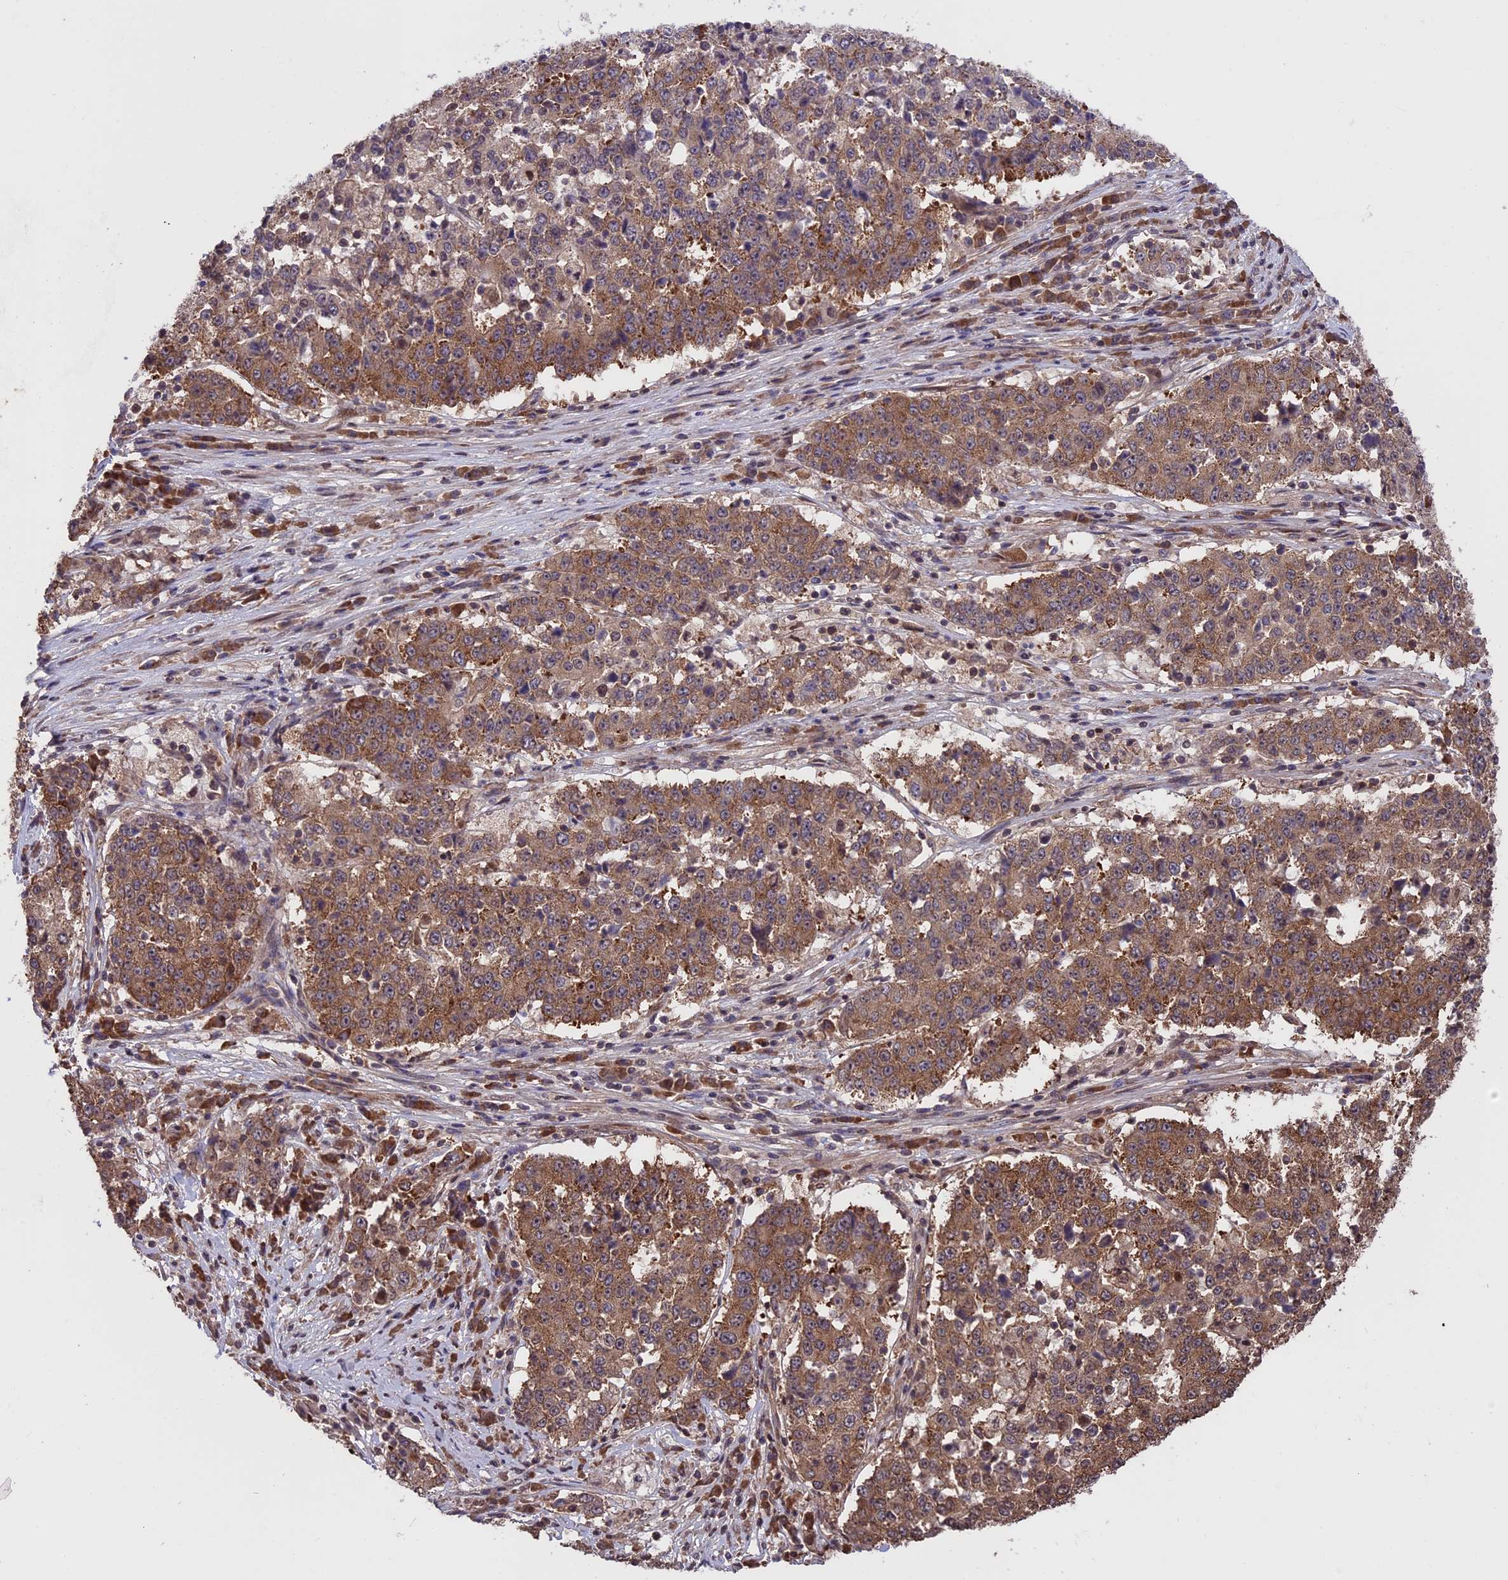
{"staining": {"intensity": "moderate", "quantity": ">75%", "location": "cytoplasmic/membranous"}, "tissue": "stomach cancer", "cell_type": "Tumor cells", "image_type": "cancer", "snomed": [{"axis": "morphology", "description": "Adenocarcinoma, NOS"}, {"axis": "topography", "description": "Stomach"}], "caption": "This micrograph shows immunohistochemistry (IHC) staining of stomach adenocarcinoma, with medium moderate cytoplasmic/membranous positivity in about >75% of tumor cells.", "gene": "ZNF598", "patient": {"sex": "male", "age": 59}}